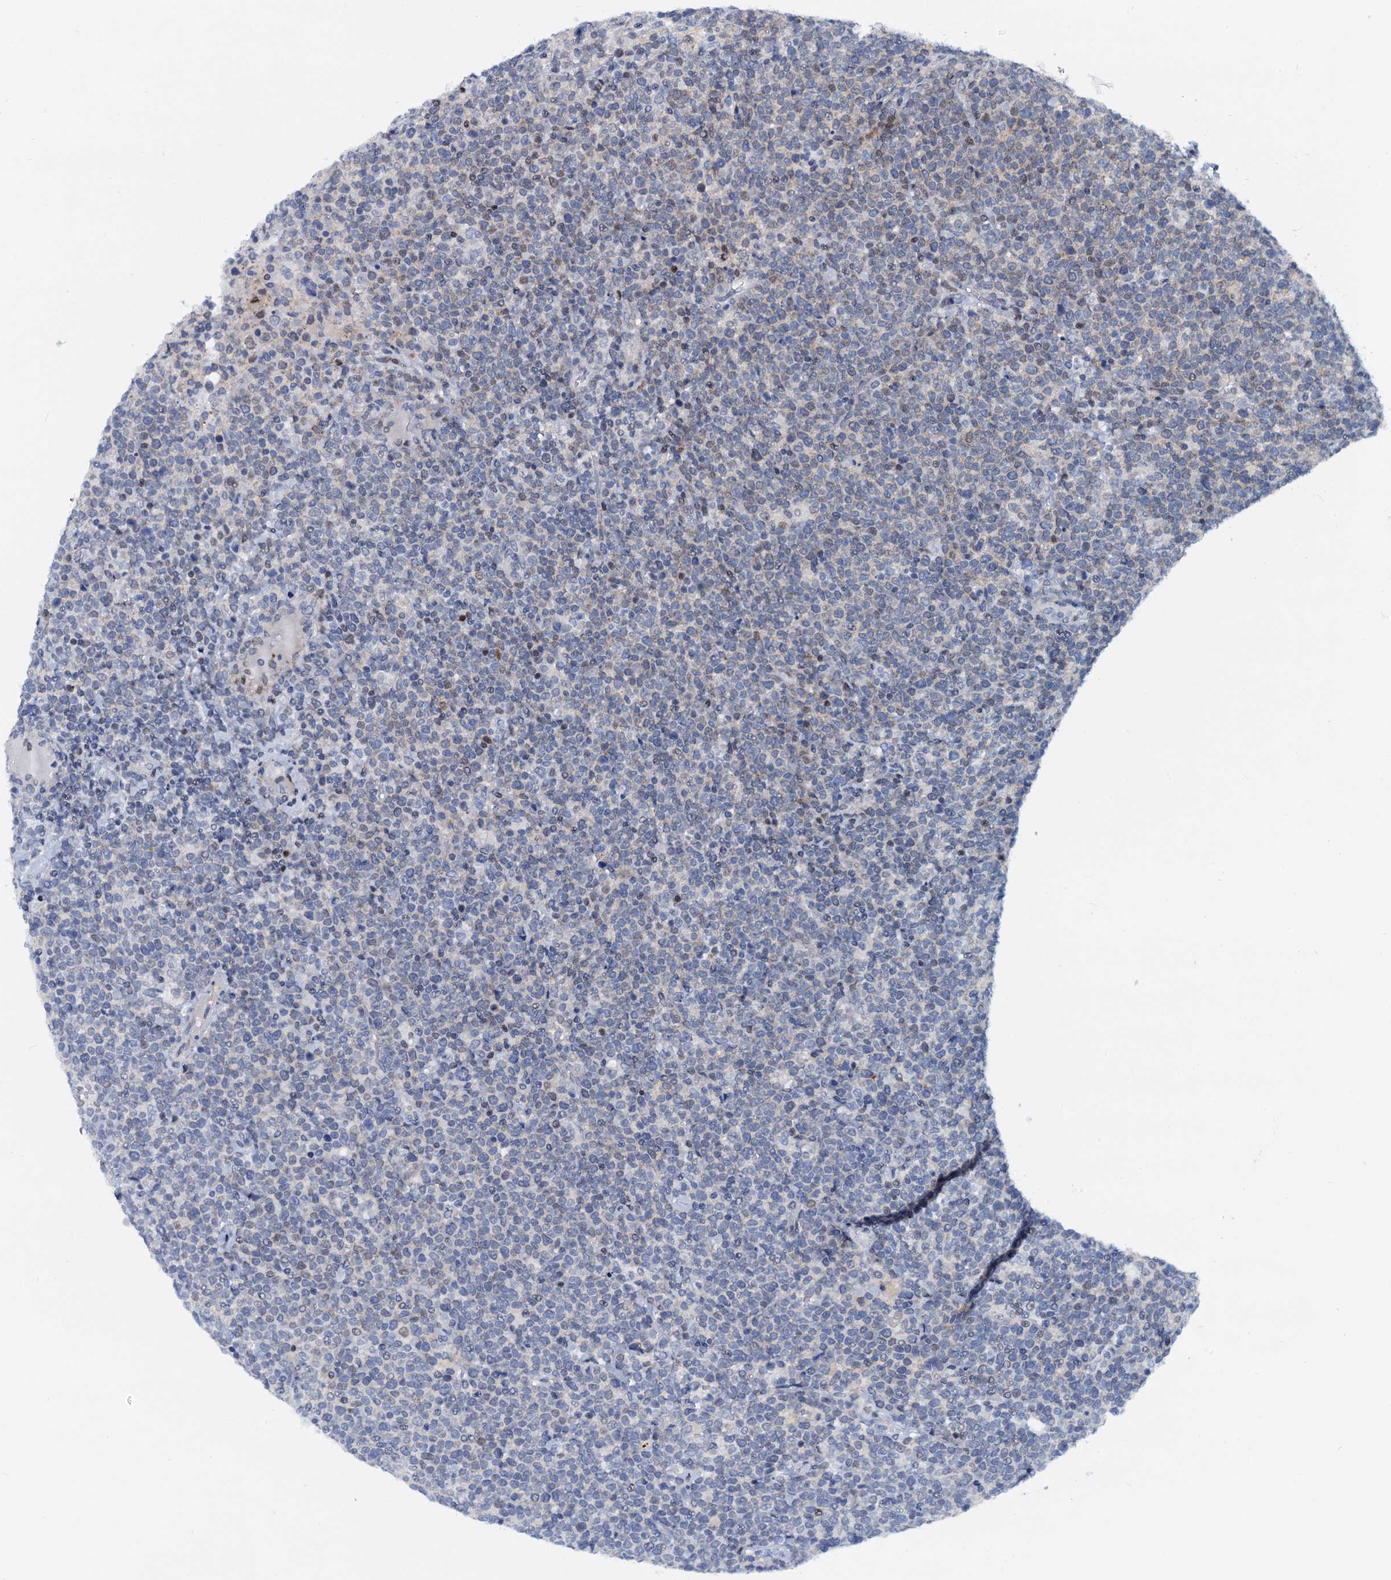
{"staining": {"intensity": "negative", "quantity": "none", "location": "none"}, "tissue": "lymphoma", "cell_type": "Tumor cells", "image_type": "cancer", "snomed": [{"axis": "morphology", "description": "Malignant lymphoma, non-Hodgkin's type, High grade"}, {"axis": "topography", "description": "Lymph node"}], "caption": "An image of malignant lymphoma, non-Hodgkin's type (high-grade) stained for a protein reveals no brown staining in tumor cells.", "gene": "PTGES3", "patient": {"sex": "male", "age": 61}}